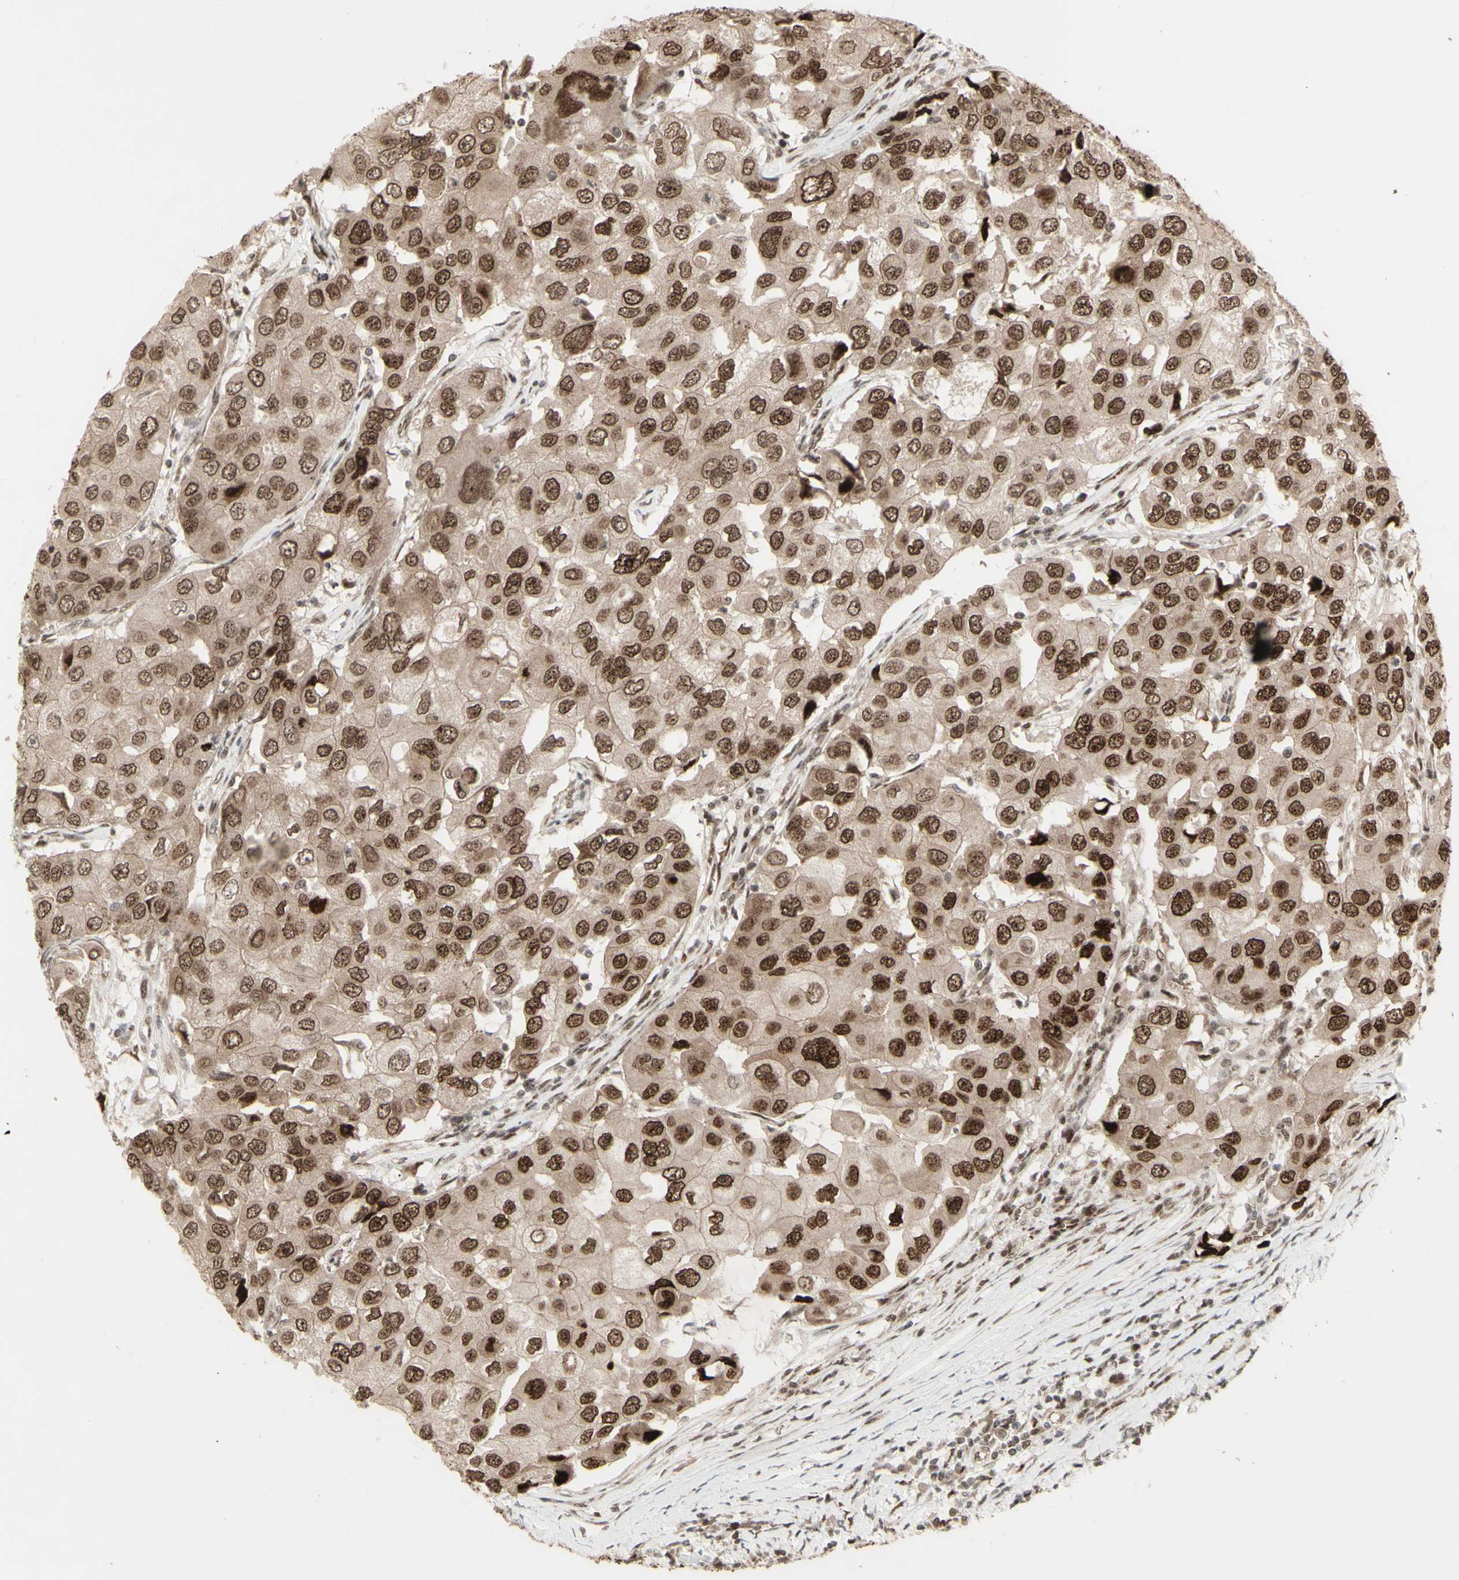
{"staining": {"intensity": "moderate", "quantity": ">75%", "location": "cytoplasmic/membranous,nuclear"}, "tissue": "breast cancer", "cell_type": "Tumor cells", "image_type": "cancer", "snomed": [{"axis": "morphology", "description": "Duct carcinoma"}, {"axis": "topography", "description": "Breast"}], "caption": "Protein expression analysis of invasive ductal carcinoma (breast) exhibits moderate cytoplasmic/membranous and nuclear positivity in about >75% of tumor cells. Using DAB (3,3'-diaminobenzidine) (brown) and hematoxylin (blue) stains, captured at high magnification using brightfield microscopy.", "gene": "CBX1", "patient": {"sex": "female", "age": 27}}